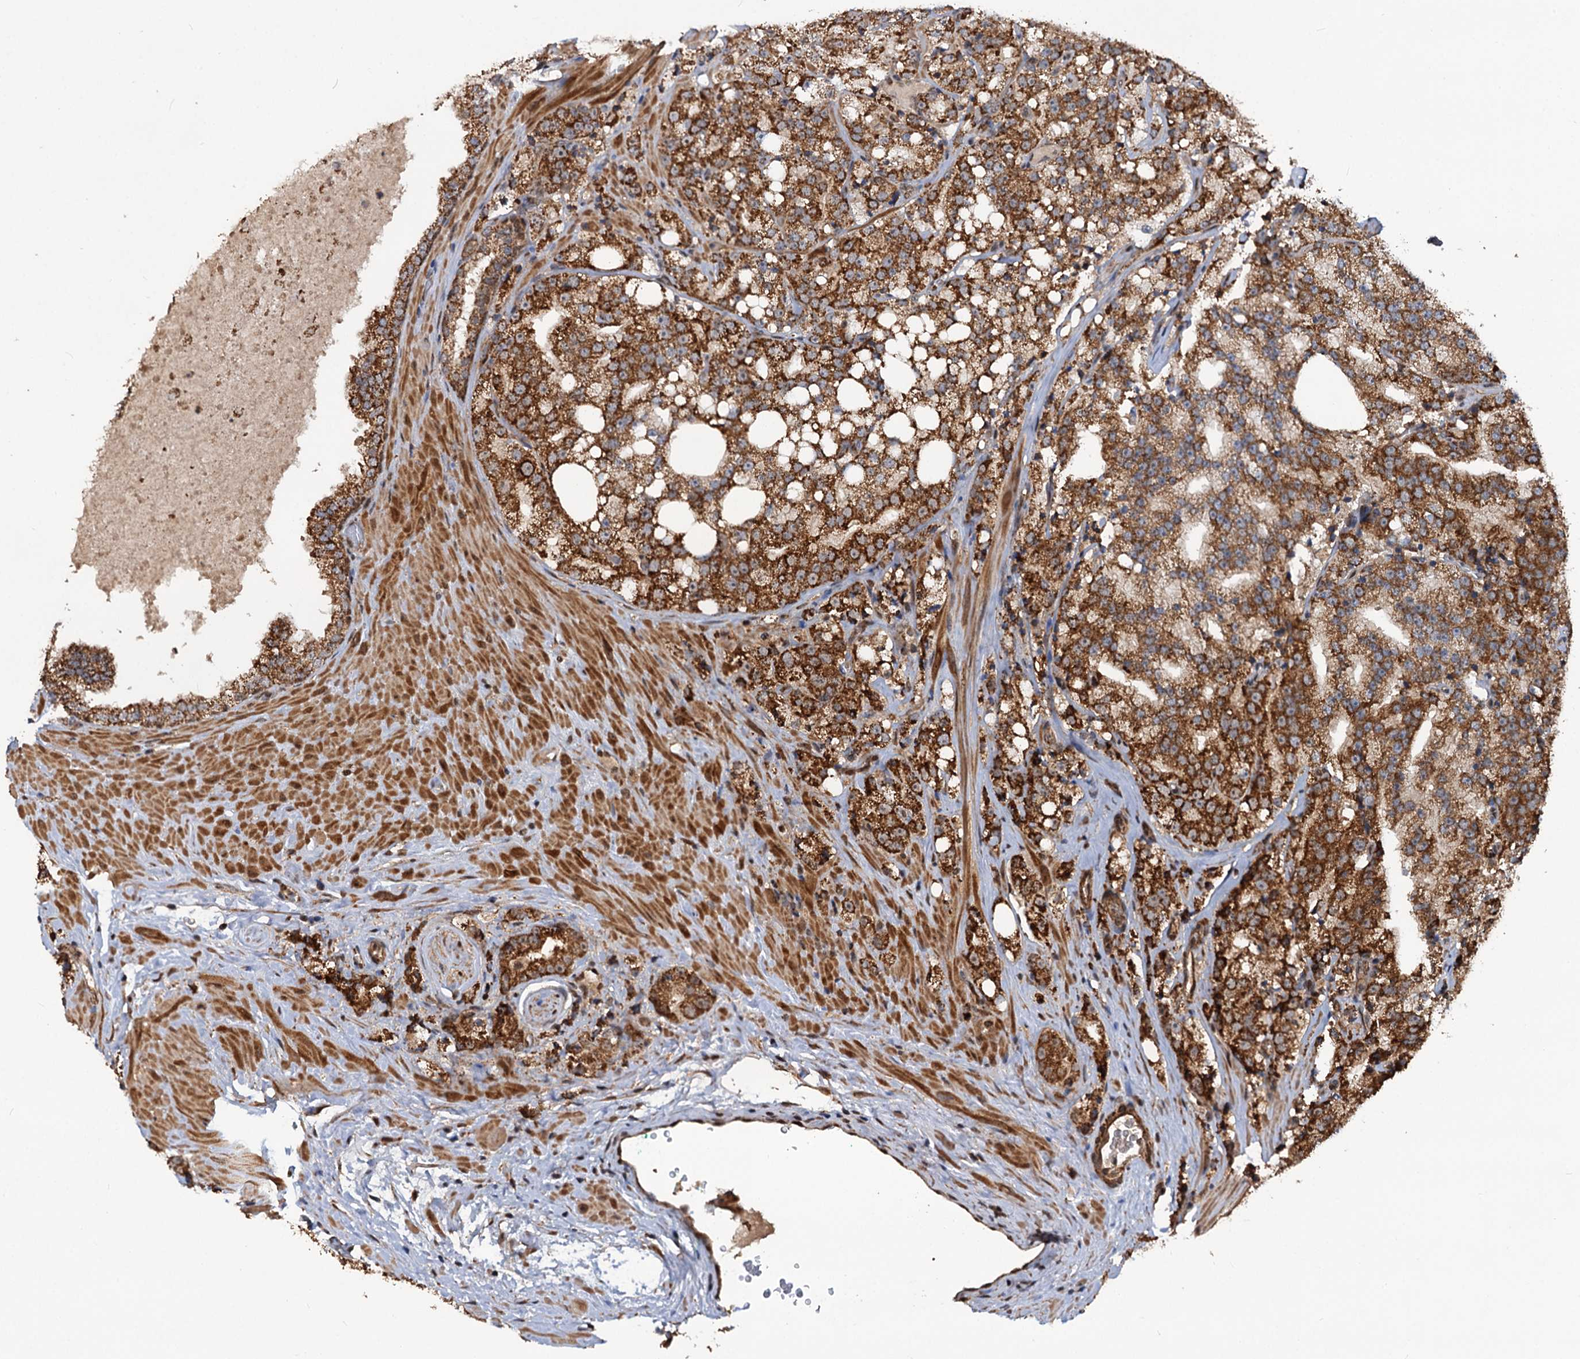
{"staining": {"intensity": "strong", "quantity": ">75%", "location": "cytoplasmic/membranous"}, "tissue": "prostate cancer", "cell_type": "Tumor cells", "image_type": "cancer", "snomed": [{"axis": "morphology", "description": "Adenocarcinoma, High grade"}, {"axis": "topography", "description": "Prostate"}], "caption": "Immunohistochemistry (IHC) (DAB (3,3'-diaminobenzidine)) staining of human prostate cancer demonstrates strong cytoplasmic/membranous protein positivity in about >75% of tumor cells.", "gene": "CEP76", "patient": {"sex": "male", "age": 64}}